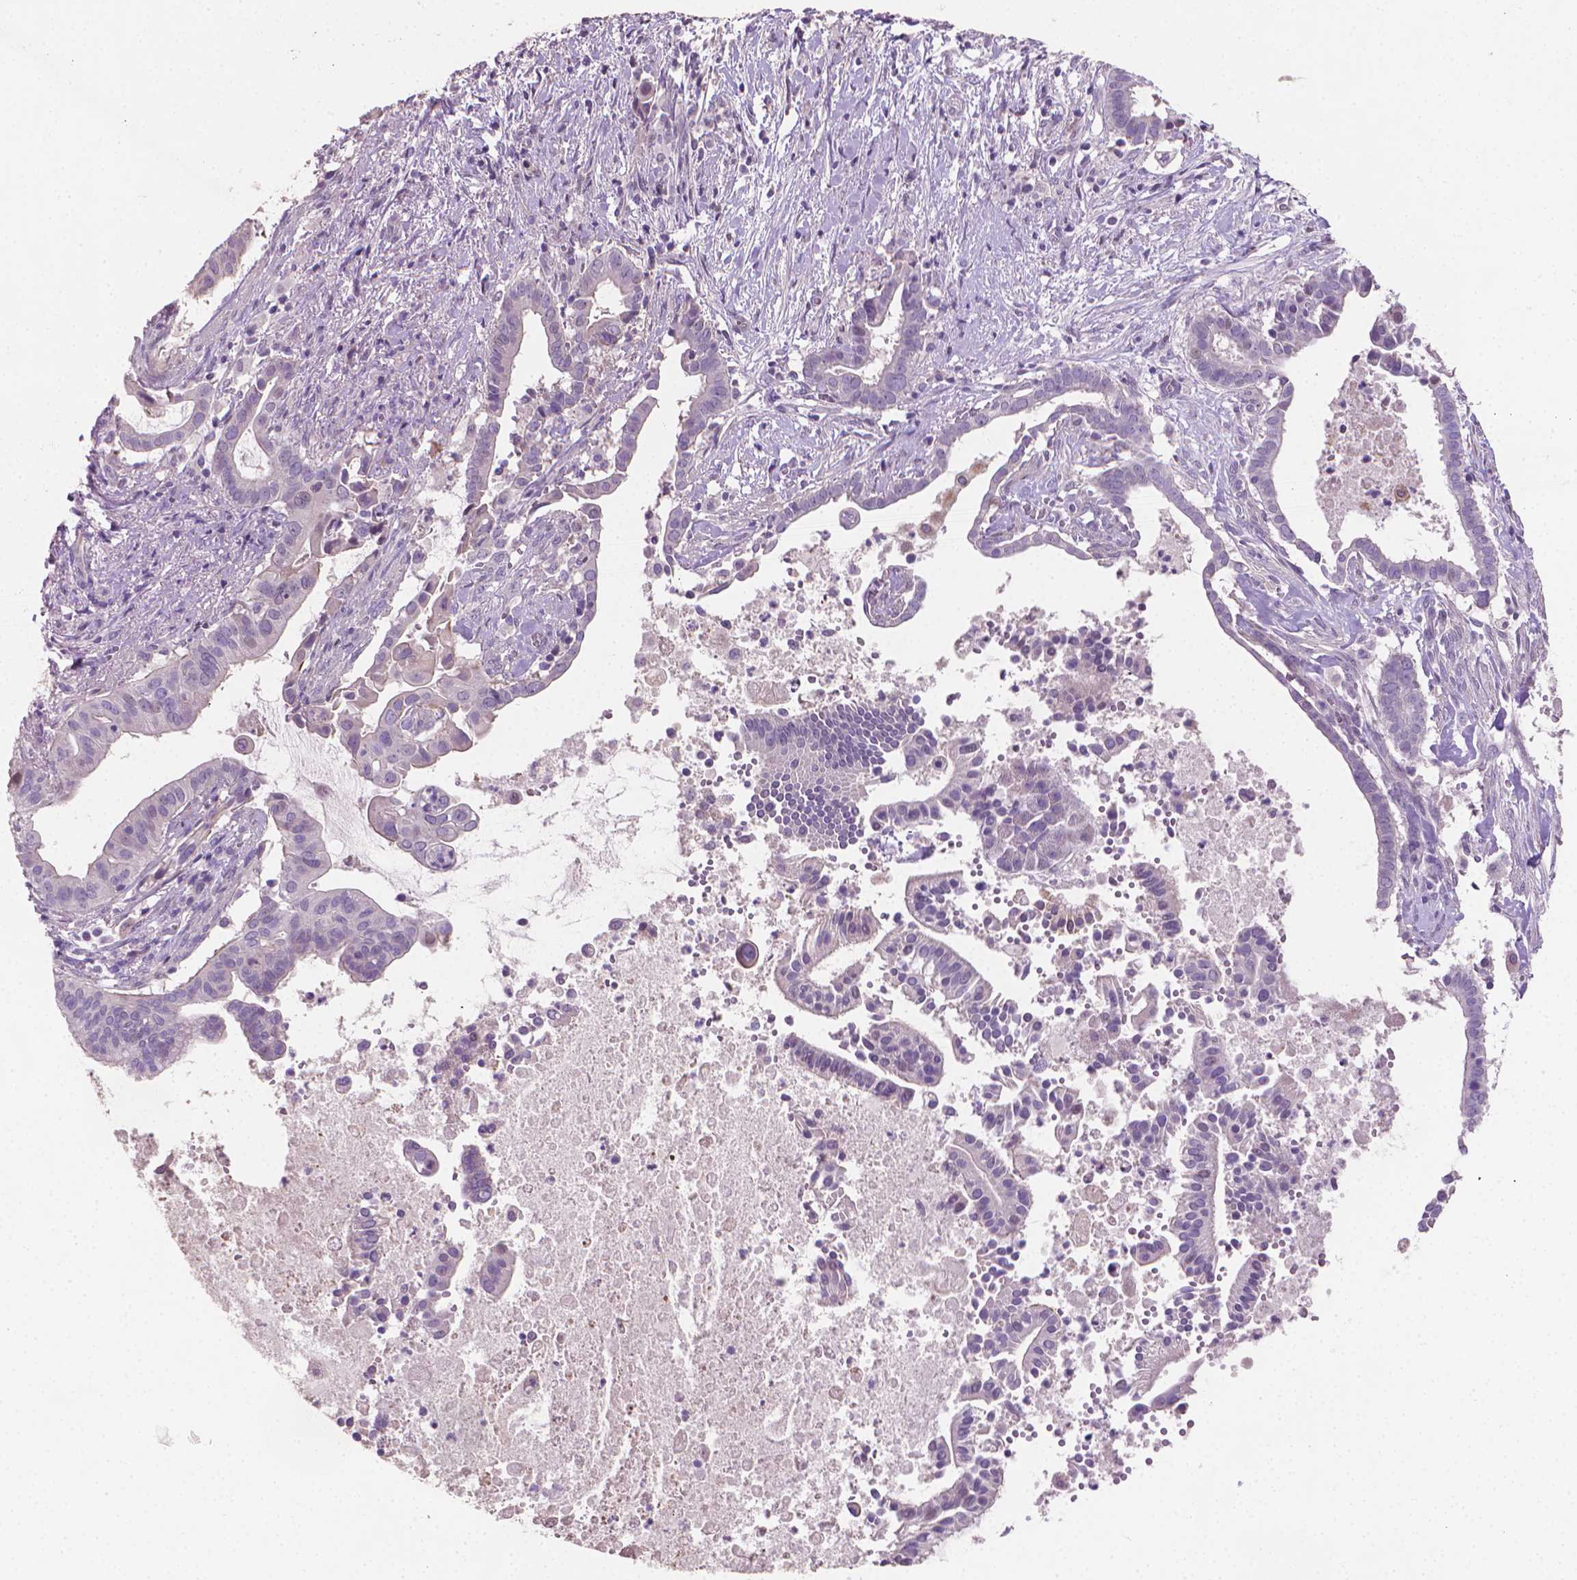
{"staining": {"intensity": "negative", "quantity": "none", "location": "none"}, "tissue": "pancreatic cancer", "cell_type": "Tumor cells", "image_type": "cancer", "snomed": [{"axis": "morphology", "description": "Adenocarcinoma, NOS"}, {"axis": "topography", "description": "Pancreas"}], "caption": "Tumor cells are negative for brown protein staining in adenocarcinoma (pancreatic). The staining is performed using DAB (3,3'-diaminobenzidine) brown chromogen with nuclei counter-stained in using hematoxylin.", "gene": "CLXN", "patient": {"sex": "male", "age": 61}}